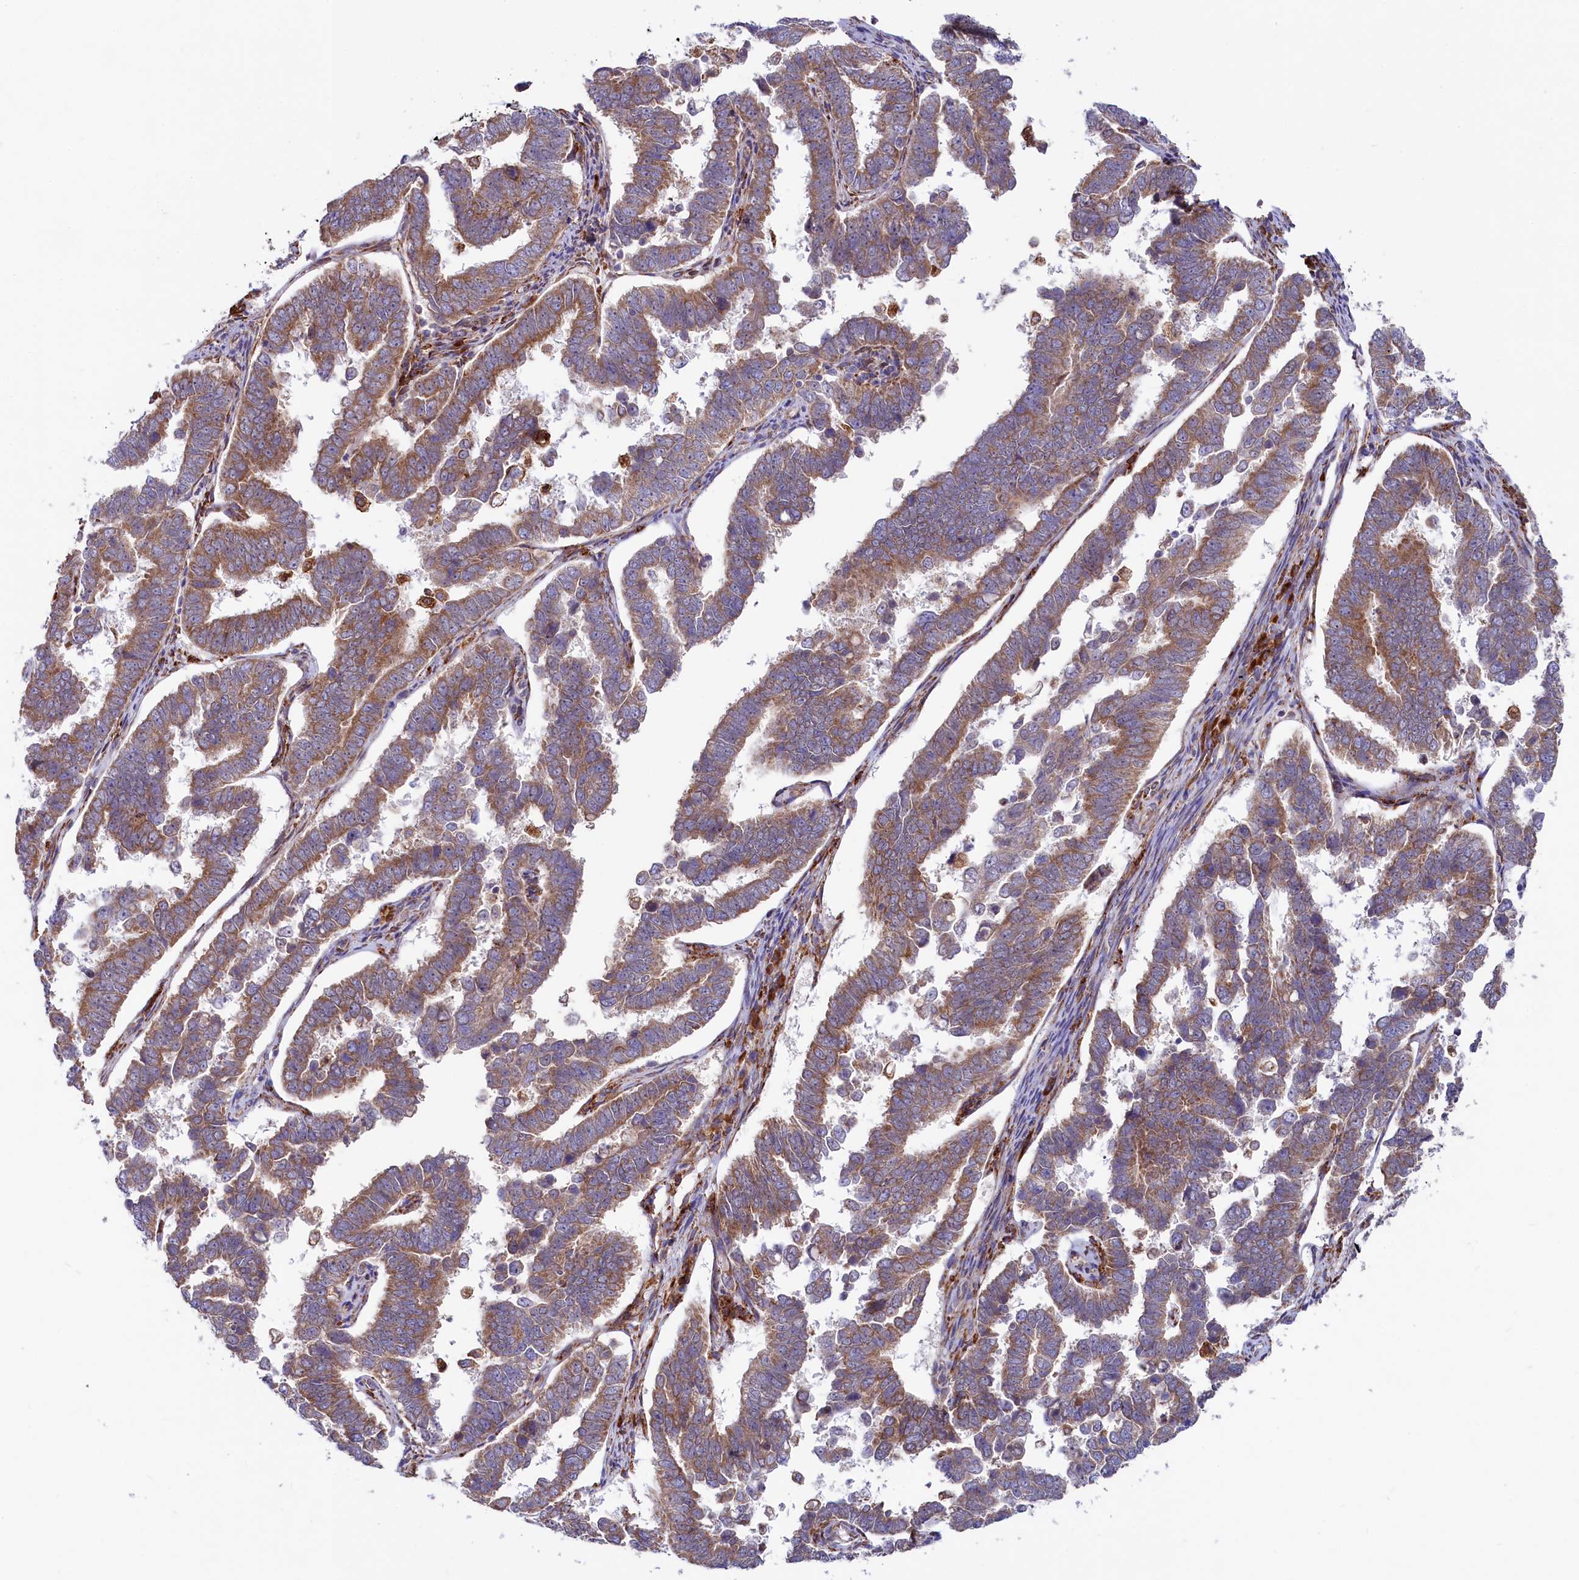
{"staining": {"intensity": "moderate", "quantity": ">75%", "location": "cytoplasmic/membranous"}, "tissue": "endometrial cancer", "cell_type": "Tumor cells", "image_type": "cancer", "snomed": [{"axis": "morphology", "description": "Adenocarcinoma, NOS"}, {"axis": "topography", "description": "Endometrium"}], "caption": "Immunohistochemical staining of endometrial adenocarcinoma exhibits medium levels of moderate cytoplasmic/membranous protein positivity in about >75% of tumor cells. The staining was performed using DAB (3,3'-diaminobenzidine), with brown indicating positive protein expression. Nuclei are stained blue with hematoxylin.", "gene": "CHID1", "patient": {"sex": "female", "age": 75}}